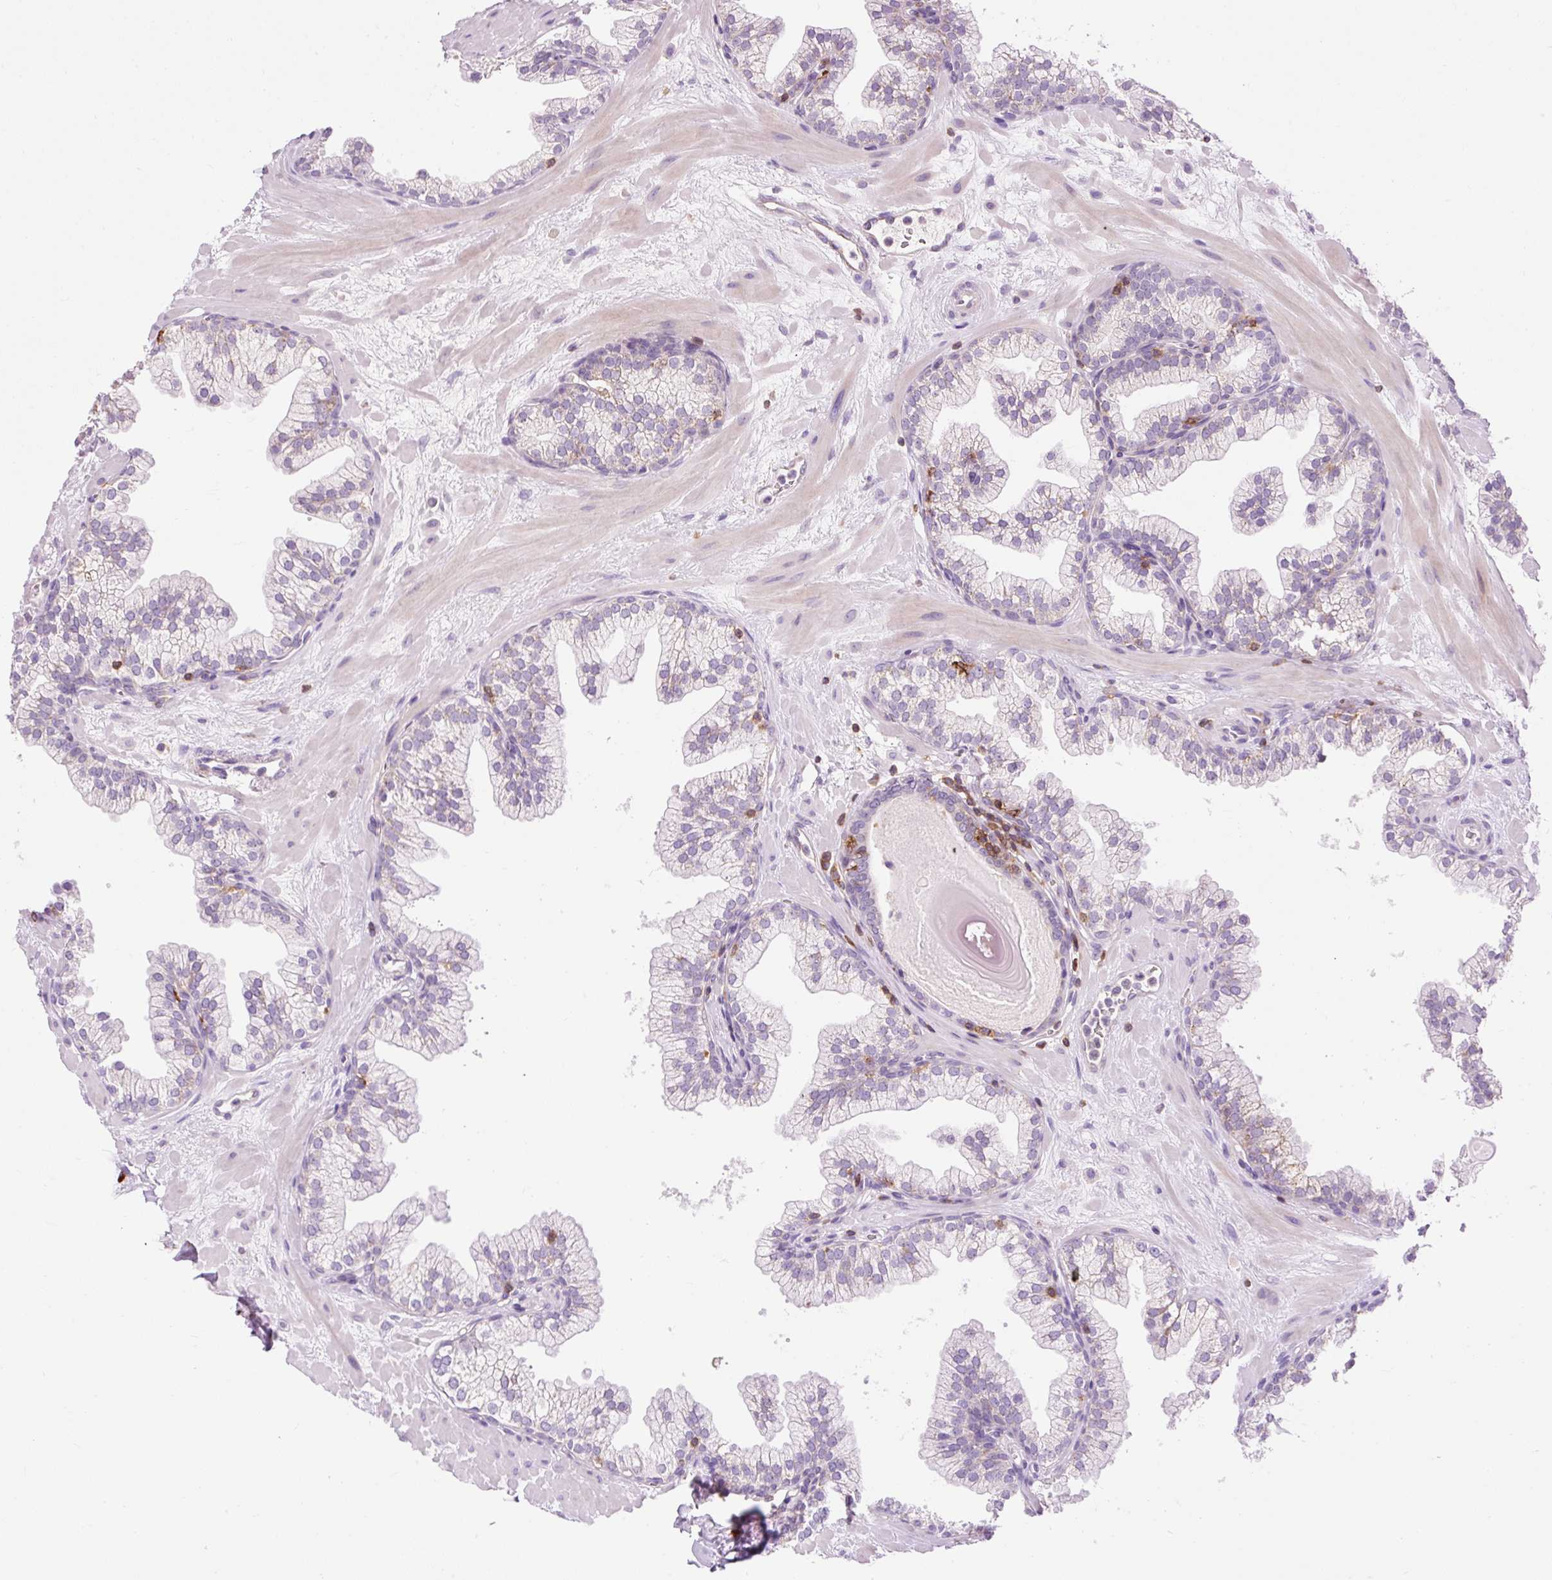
{"staining": {"intensity": "negative", "quantity": "none", "location": "none"}, "tissue": "prostate", "cell_type": "Glandular cells", "image_type": "normal", "snomed": [{"axis": "morphology", "description": "Normal tissue, NOS"}, {"axis": "topography", "description": "Prostate"}, {"axis": "topography", "description": "Peripheral nerve tissue"}], "caption": "An image of human prostate is negative for staining in glandular cells.", "gene": "CD83", "patient": {"sex": "male", "age": 61}}